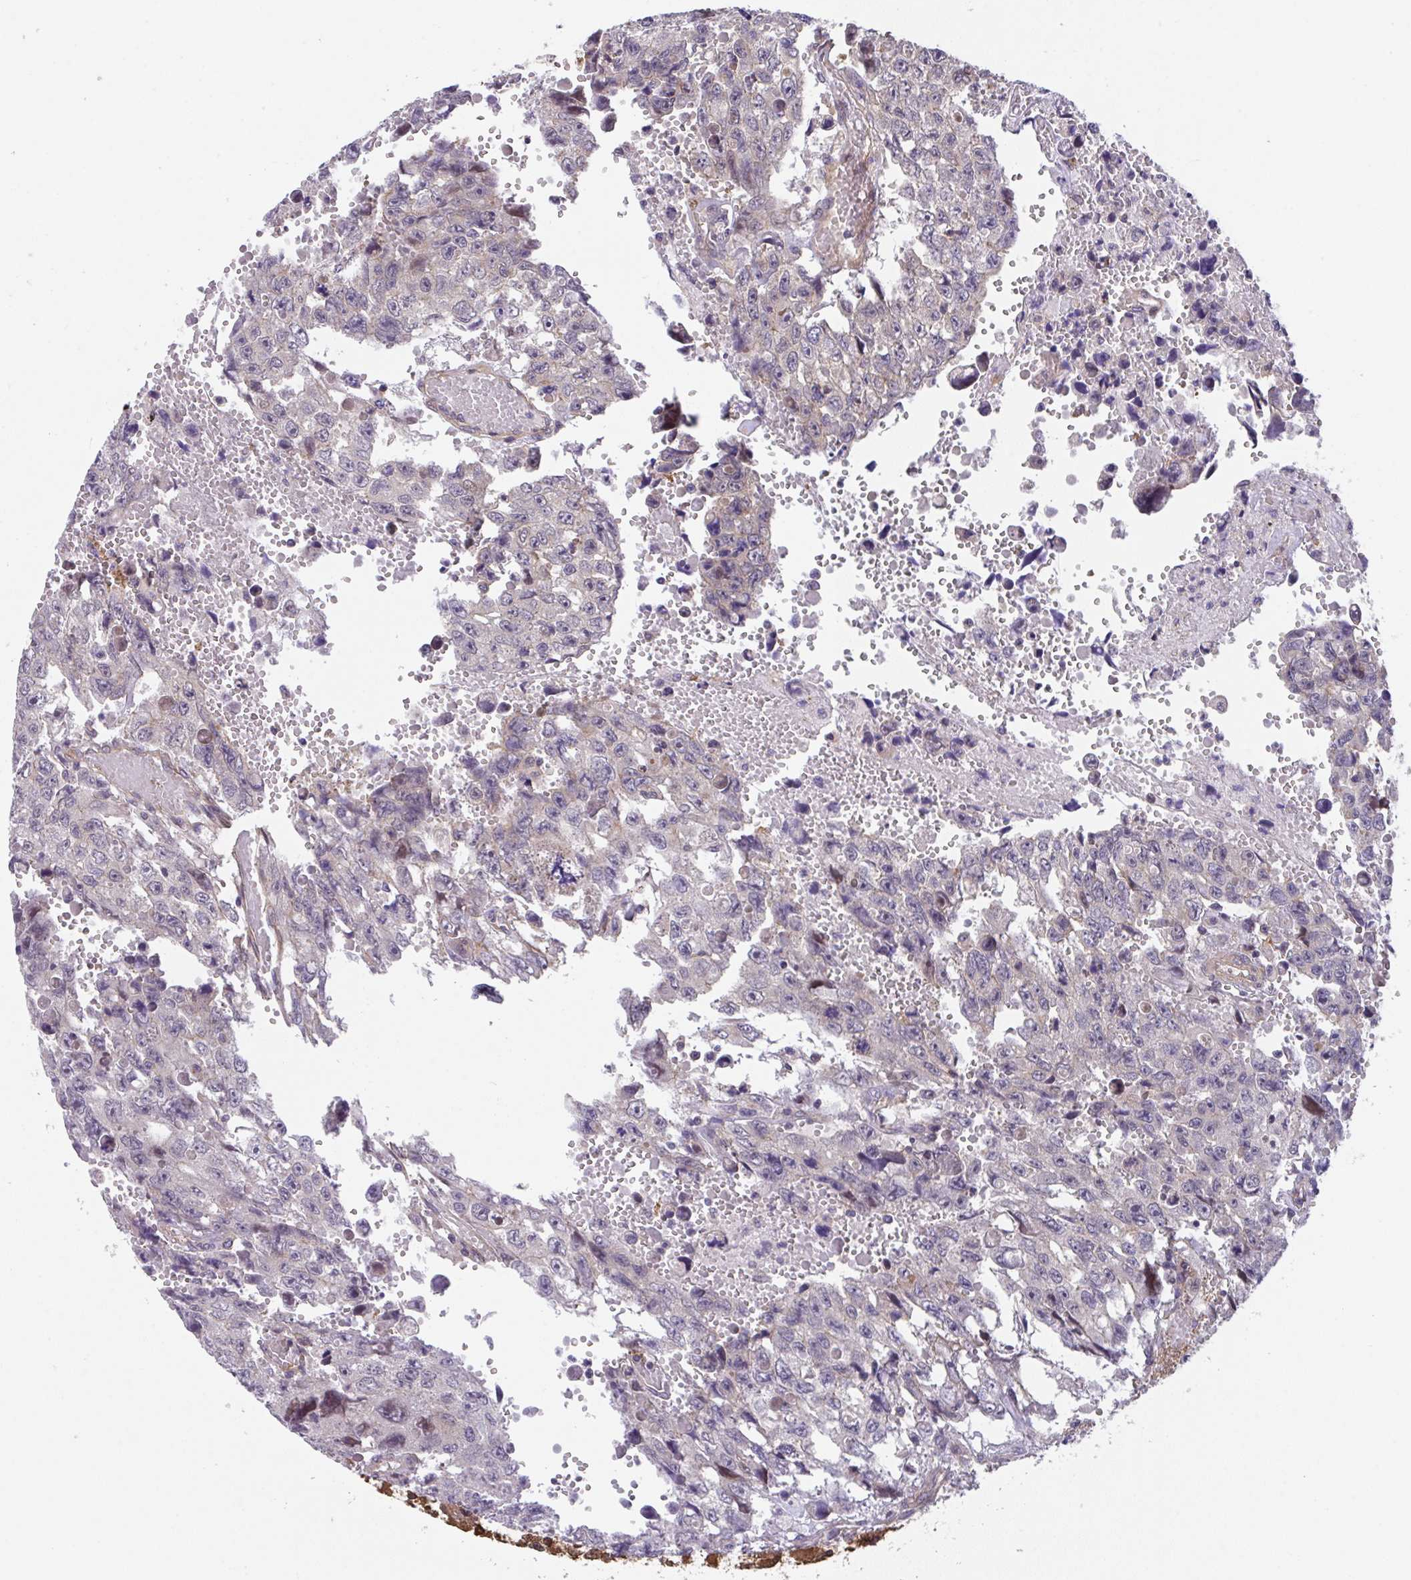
{"staining": {"intensity": "weak", "quantity": "<25%", "location": "nuclear"}, "tissue": "testis cancer", "cell_type": "Tumor cells", "image_type": "cancer", "snomed": [{"axis": "morphology", "description": "Seminoma, NOS"}, {"axis": "topography", "description": "Testis"}], "caption": "High magnification brightfield microscopy of seminoma (testis) stained with DAB (brown) and counterstained with hematoxylin (blue): tumor cells show no significant positivity.", "gene": "ZNF696", "patient": {"sex": "male", "age": 26}}